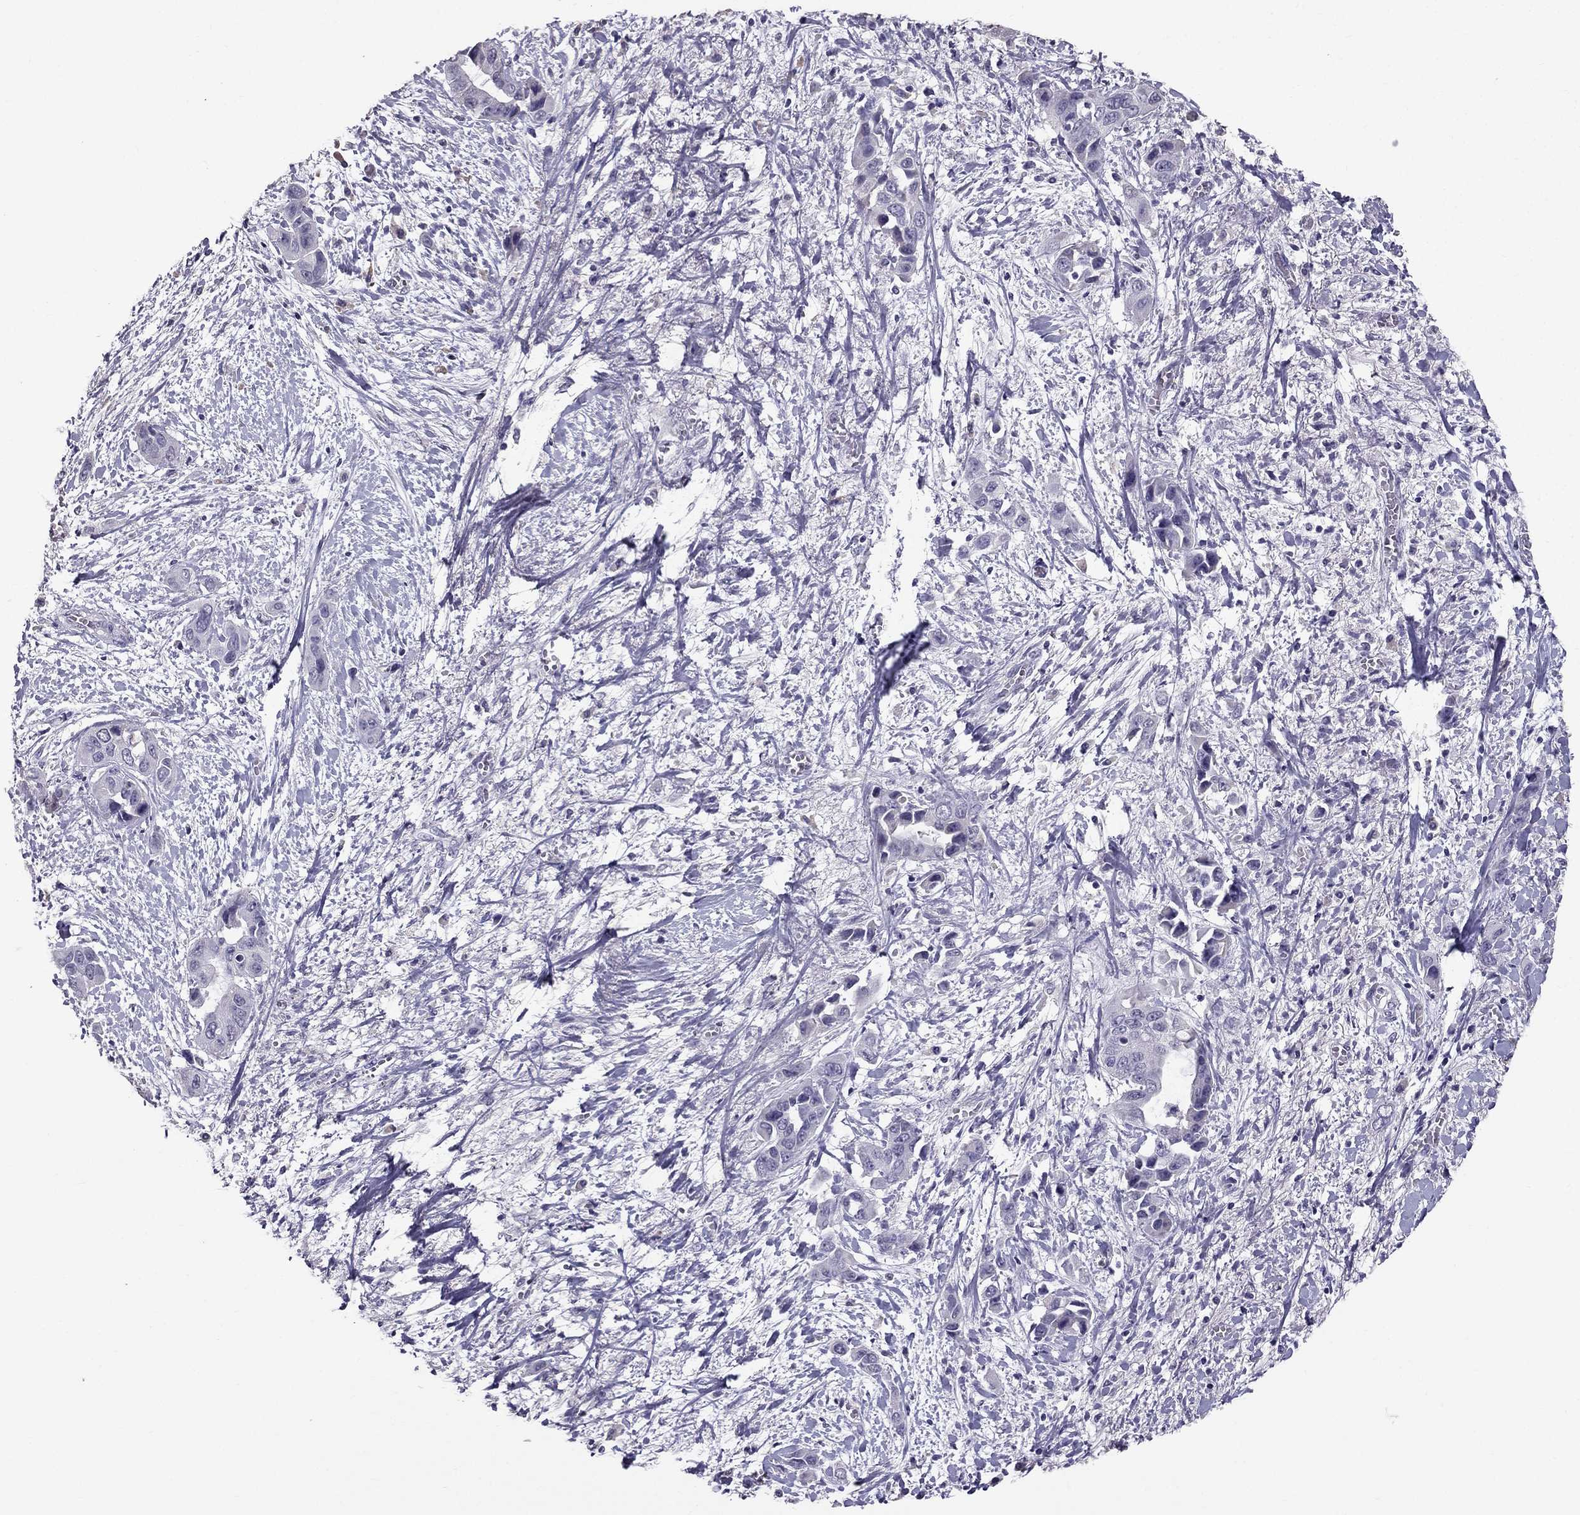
{"staining": {"intensity": "moderate", "quantity": "<25%", "location": "cytoplasmic/membranous"}, "tissue": "liver cancer", "cell_type": "Tumor cells", "image_type": "cancer", "snomed": [{"axis": "morphology", "description": "Cholangiocarcinoma"}, {"axis": "topography", "description": "Liver"}], "caption": "A histopathology image of human cholangiocarcinoma (liver) stained for a protein demonstrates moderate cytoplasmic/membranous brown staining in tumor cells.", "gene": "SCG5", "patient": {"sex": "female", "age": 52}}